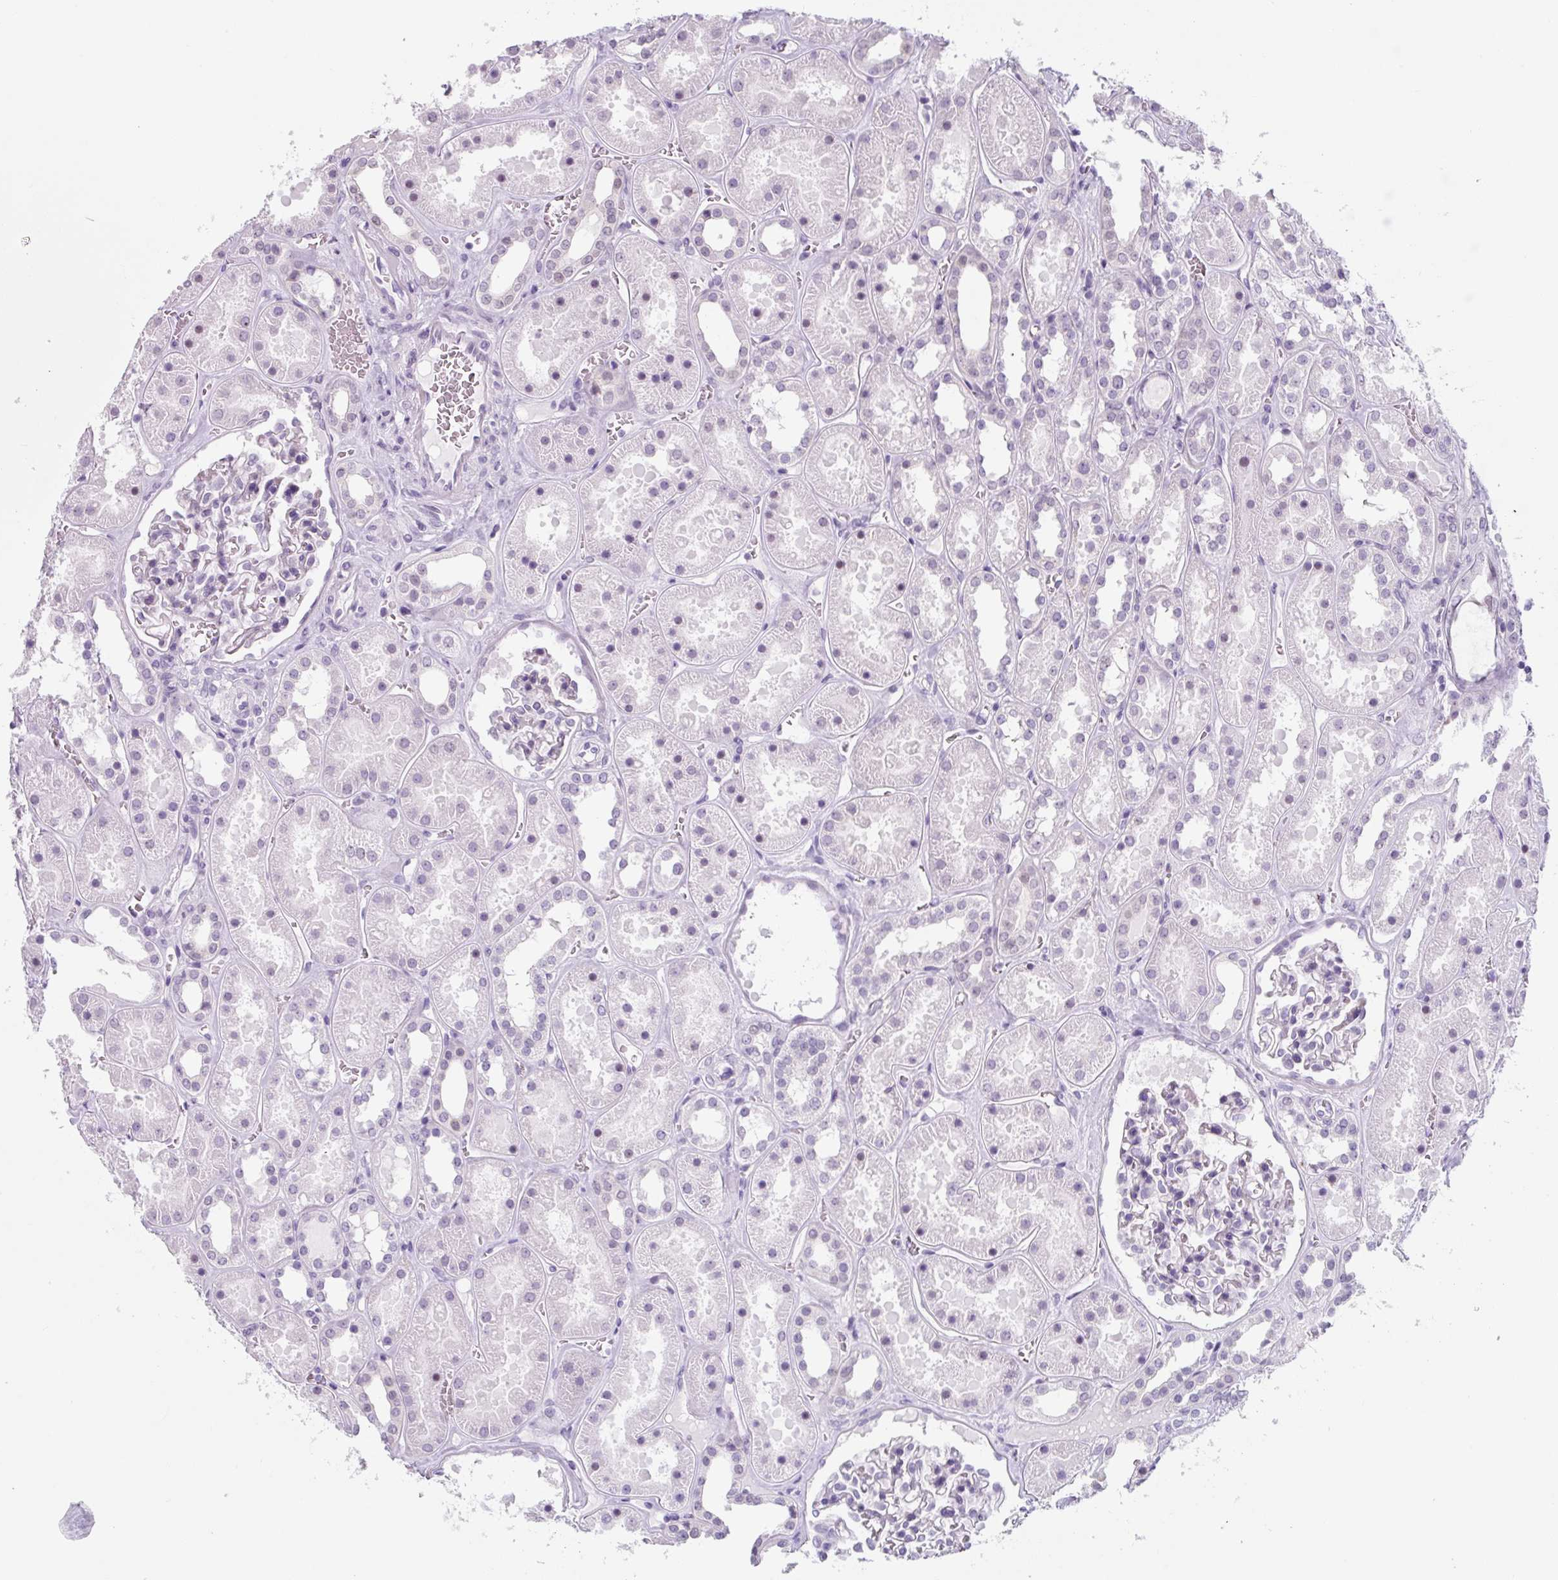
{"staining": {"intensity": "negative", "quantity": "none", "location": "none"}, "tissue": "kidney", "cell_type": "Cells in glomeruli", "image_type": "normal", "snomed": [{"axis": "morphology", "description": "Normal tissue, NOS"}, {"axis": "topography", "description": "Kidney"}], "caption": "Immunohistochemistry (IHC) of benign kidney shows no positivity in cells in glomeruli.", "gene": "TNFRSF8", "patient": {"sex": "female", "age": 41}}